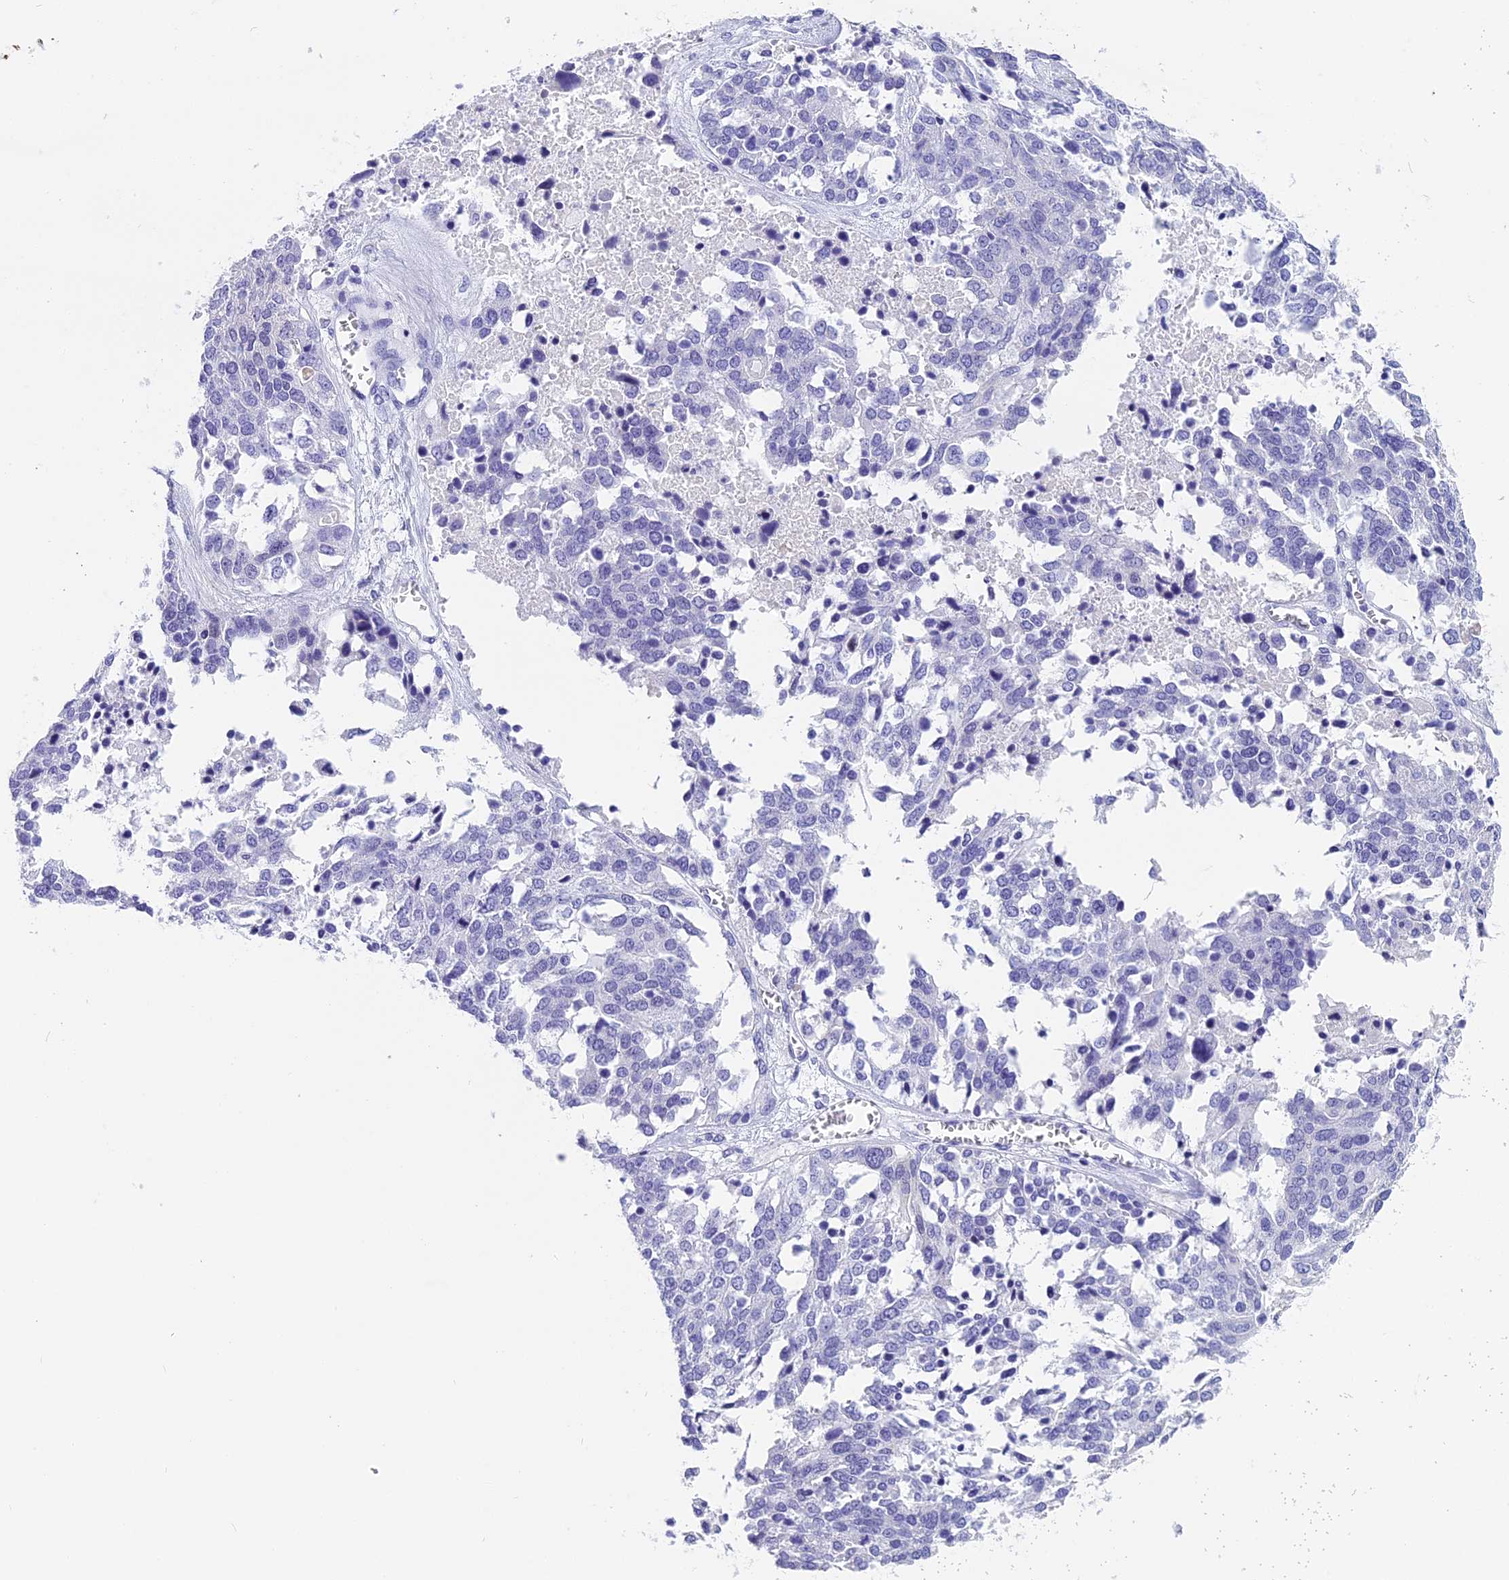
{"staining": {"intensity": "negative", "quantity": "none", "location": "none"}, "tissue": "ovarian cancer", "cell_type": "Tumor cells", "image_type": "cancer", "snomed": [{"axis": "morphology", "description": "Cystadenocarcinoma, serous, NOS"}, {"axis": "topography", "description": "Ovary"}], "caption": "Tumor cells show no significant positivity in ovarian cancer.", "gene": "KCTD14", "patient": {"sex": "female", "age": 44}}